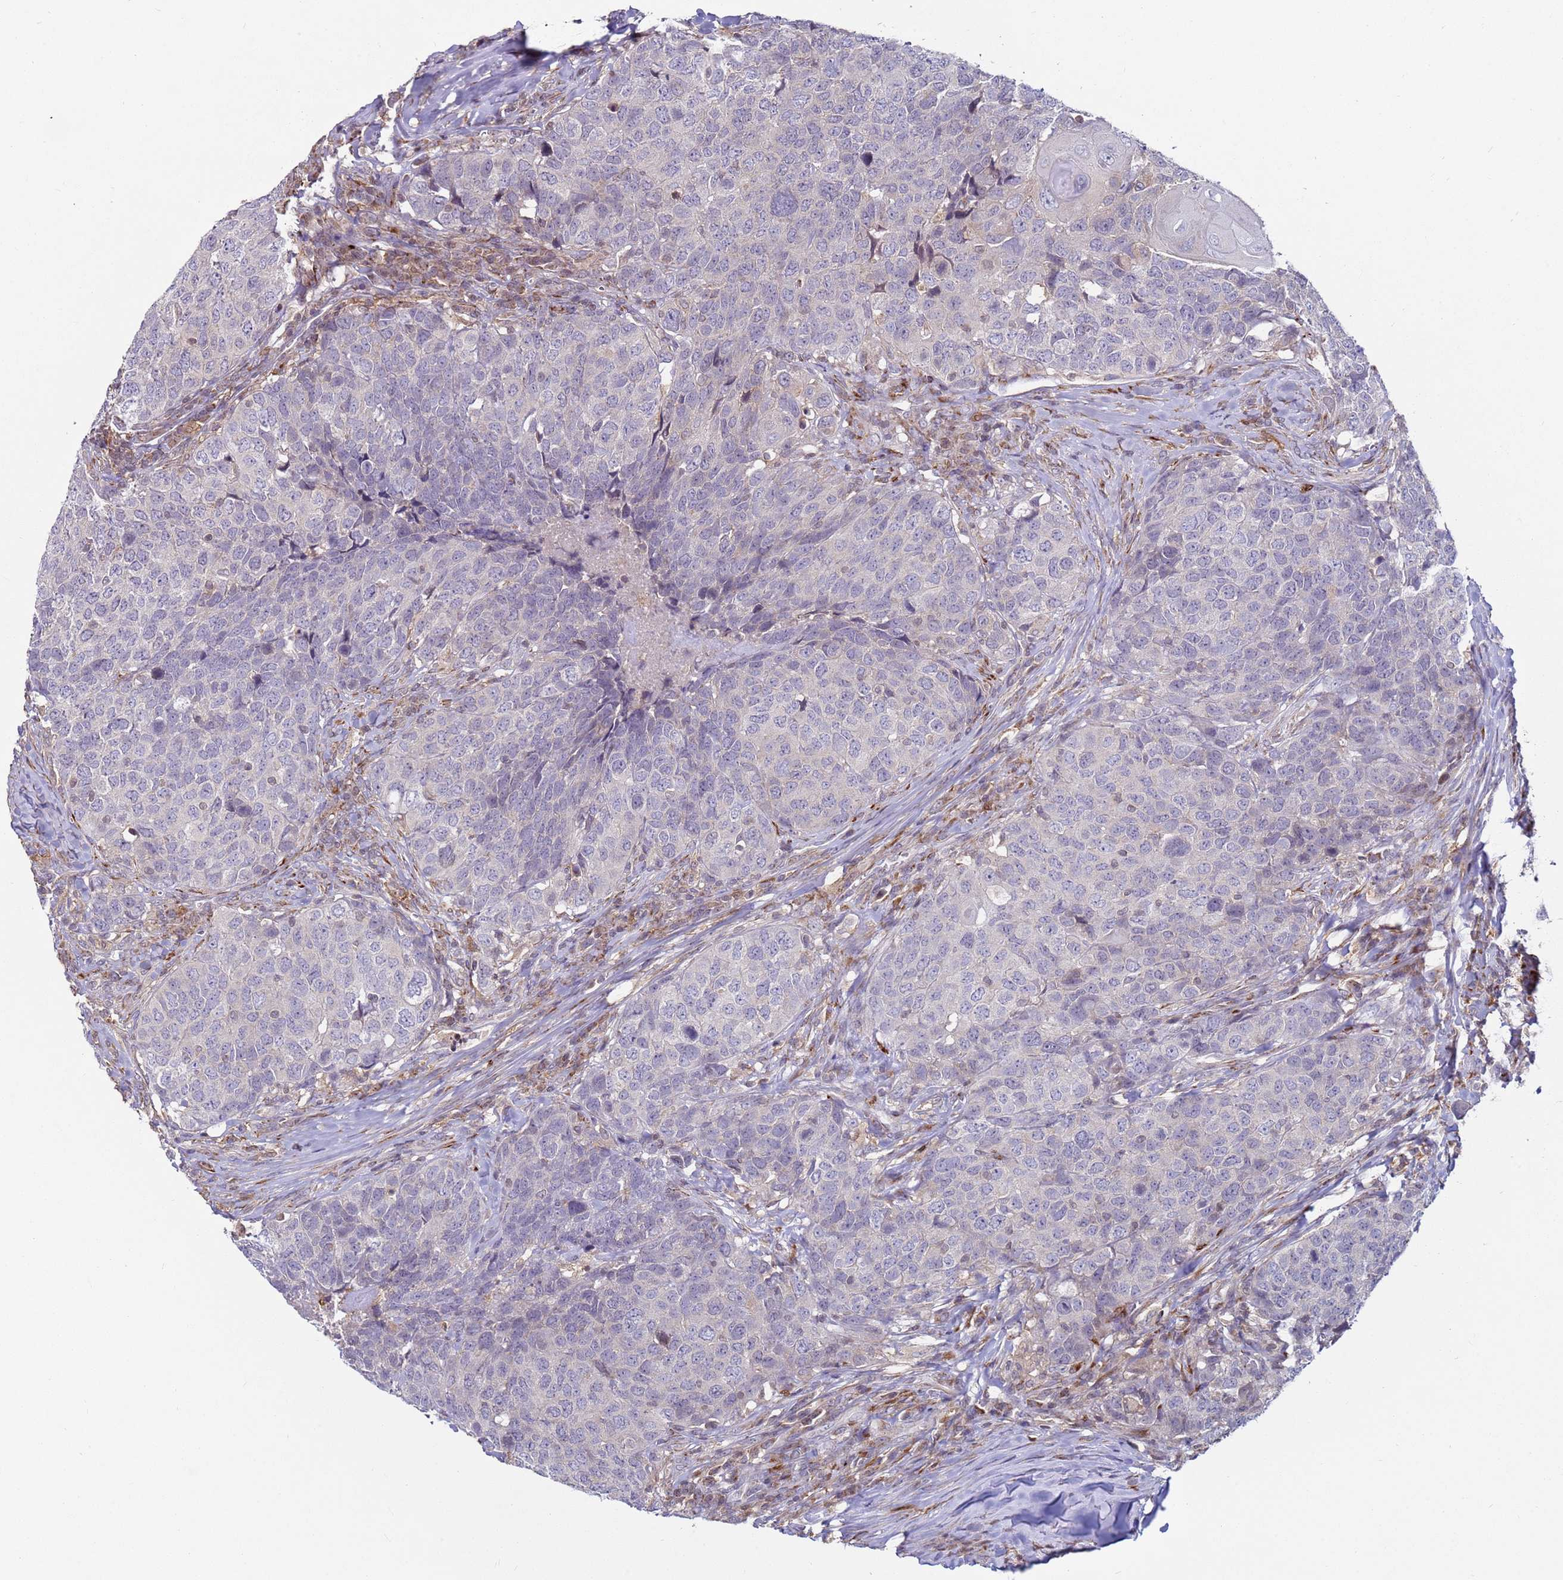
{"staining": {"intensity": "negative", "quantity": "none", "location": "none"}, "tissue": "head and neck cancer", "cell_type": "Tumor cells", "image_type": "cancer", "snomed": [{"axis": "morphology", "description": "Squamous cell carcinoma, NOS"}, {"axis": "topography", "description": "Head-Neck"}], "caption": "DAB immunohistochemical staining of squamous cell carcinoma (head and neck) displays no significant expression in tumor cells.", "gene": "SNAPC4", "patient": {"sex": "male", "age": 66}}